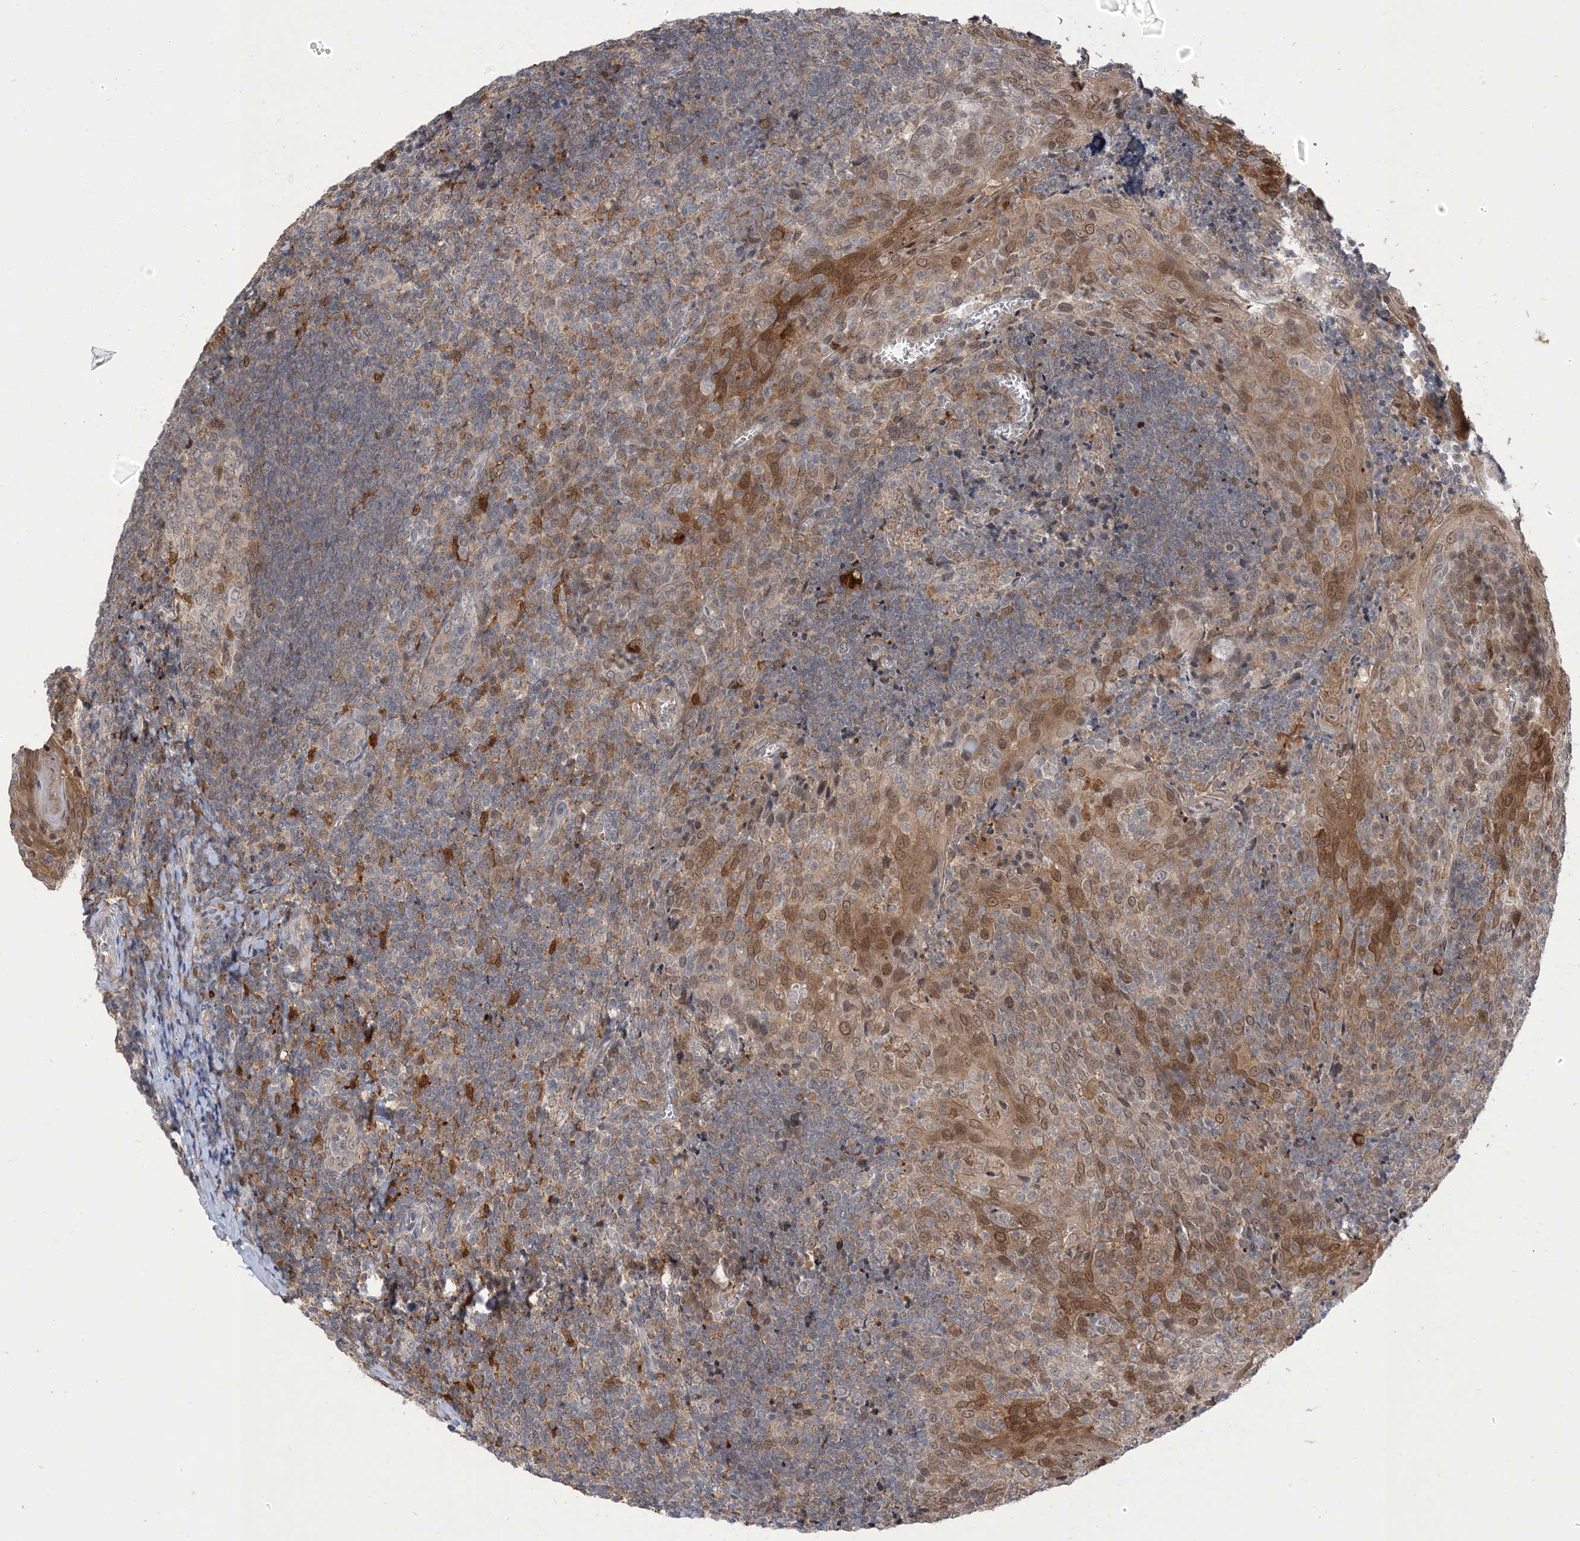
{"staining": {"intensity": "strong", "quantity": "<25%", "location": "cytoplasmic/membranous"}, "tissue": "tonsil", "cell_type": "Germinal center cells", "image_type": "normal", "snomed": [{"axis": "morphology", "description": "Normal tissue, NOS"}, {"axis": "topography", "description": "Tonsil"}], "caption": "An IHC image of benign tissue is shown. Protein staining in brown shows strong cytoplasmic/membranous positivity in tonsil within germinal center cells.", "gene": "NAGK", "patient": {"sex": "male", "age": 27}}